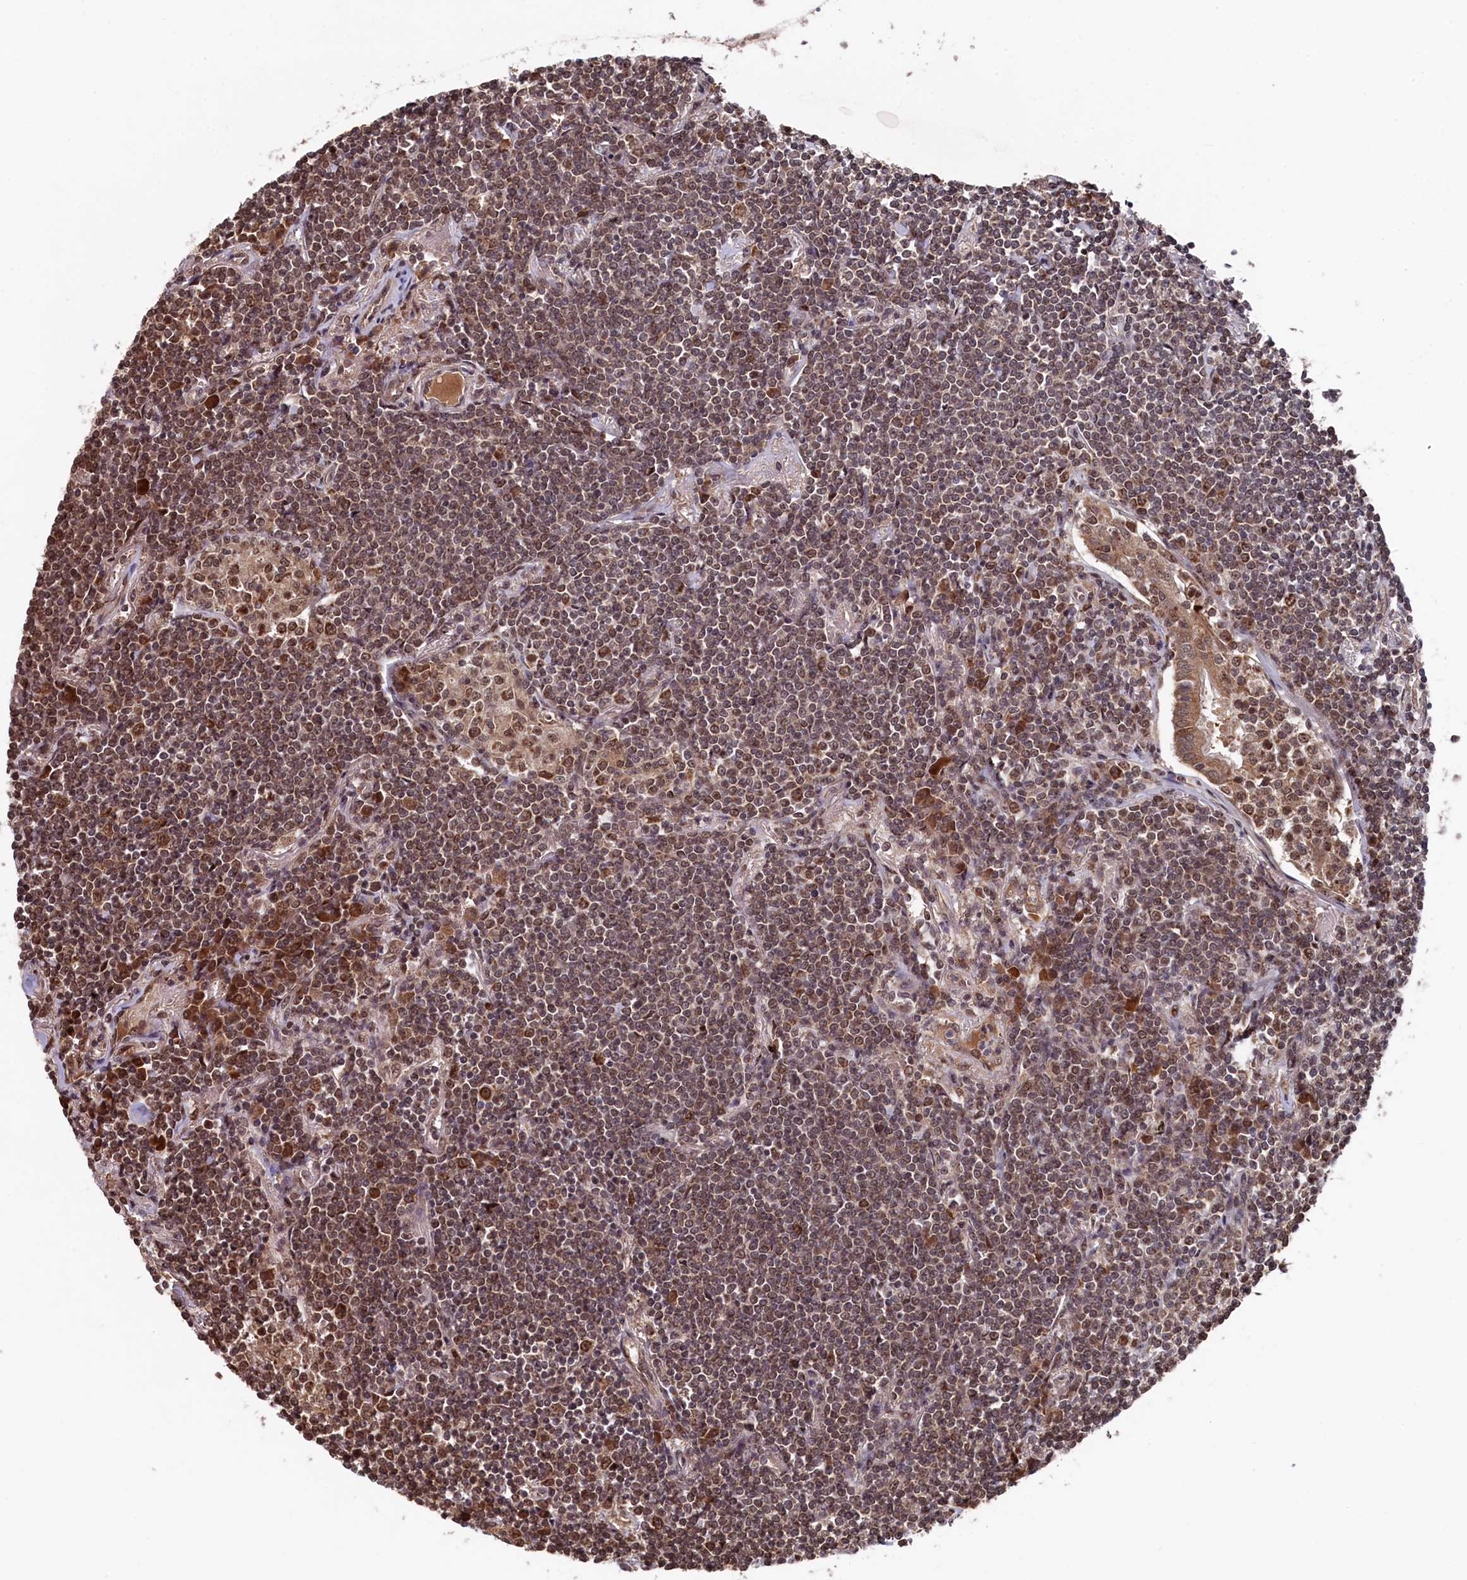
{"staining": {"intensity": "moderate", "quantity": ">75%", "location": "cytoplasmic/membranous,nuclear"}, "tissue": "lymphoma", "cell_type": "Tumor cells", "image_type": "cancer", "snomed": [{"axis": "morphology", "description": "Malignant lymphoma, non-Hodgkin's type, Low grade"}, {"axis": "topography", "description": "Lung"}], "caption": "There is medium levels of moderate cytoplasmic/membranous and nuclear staining in tumor cells of malignant lymphoma, non-Hodgkin's type (low-grade), as demonstrated by immunohistochemical staining (brown color).", "gene": "CLPX", "patient": {"sex": "female", "age": 71}}